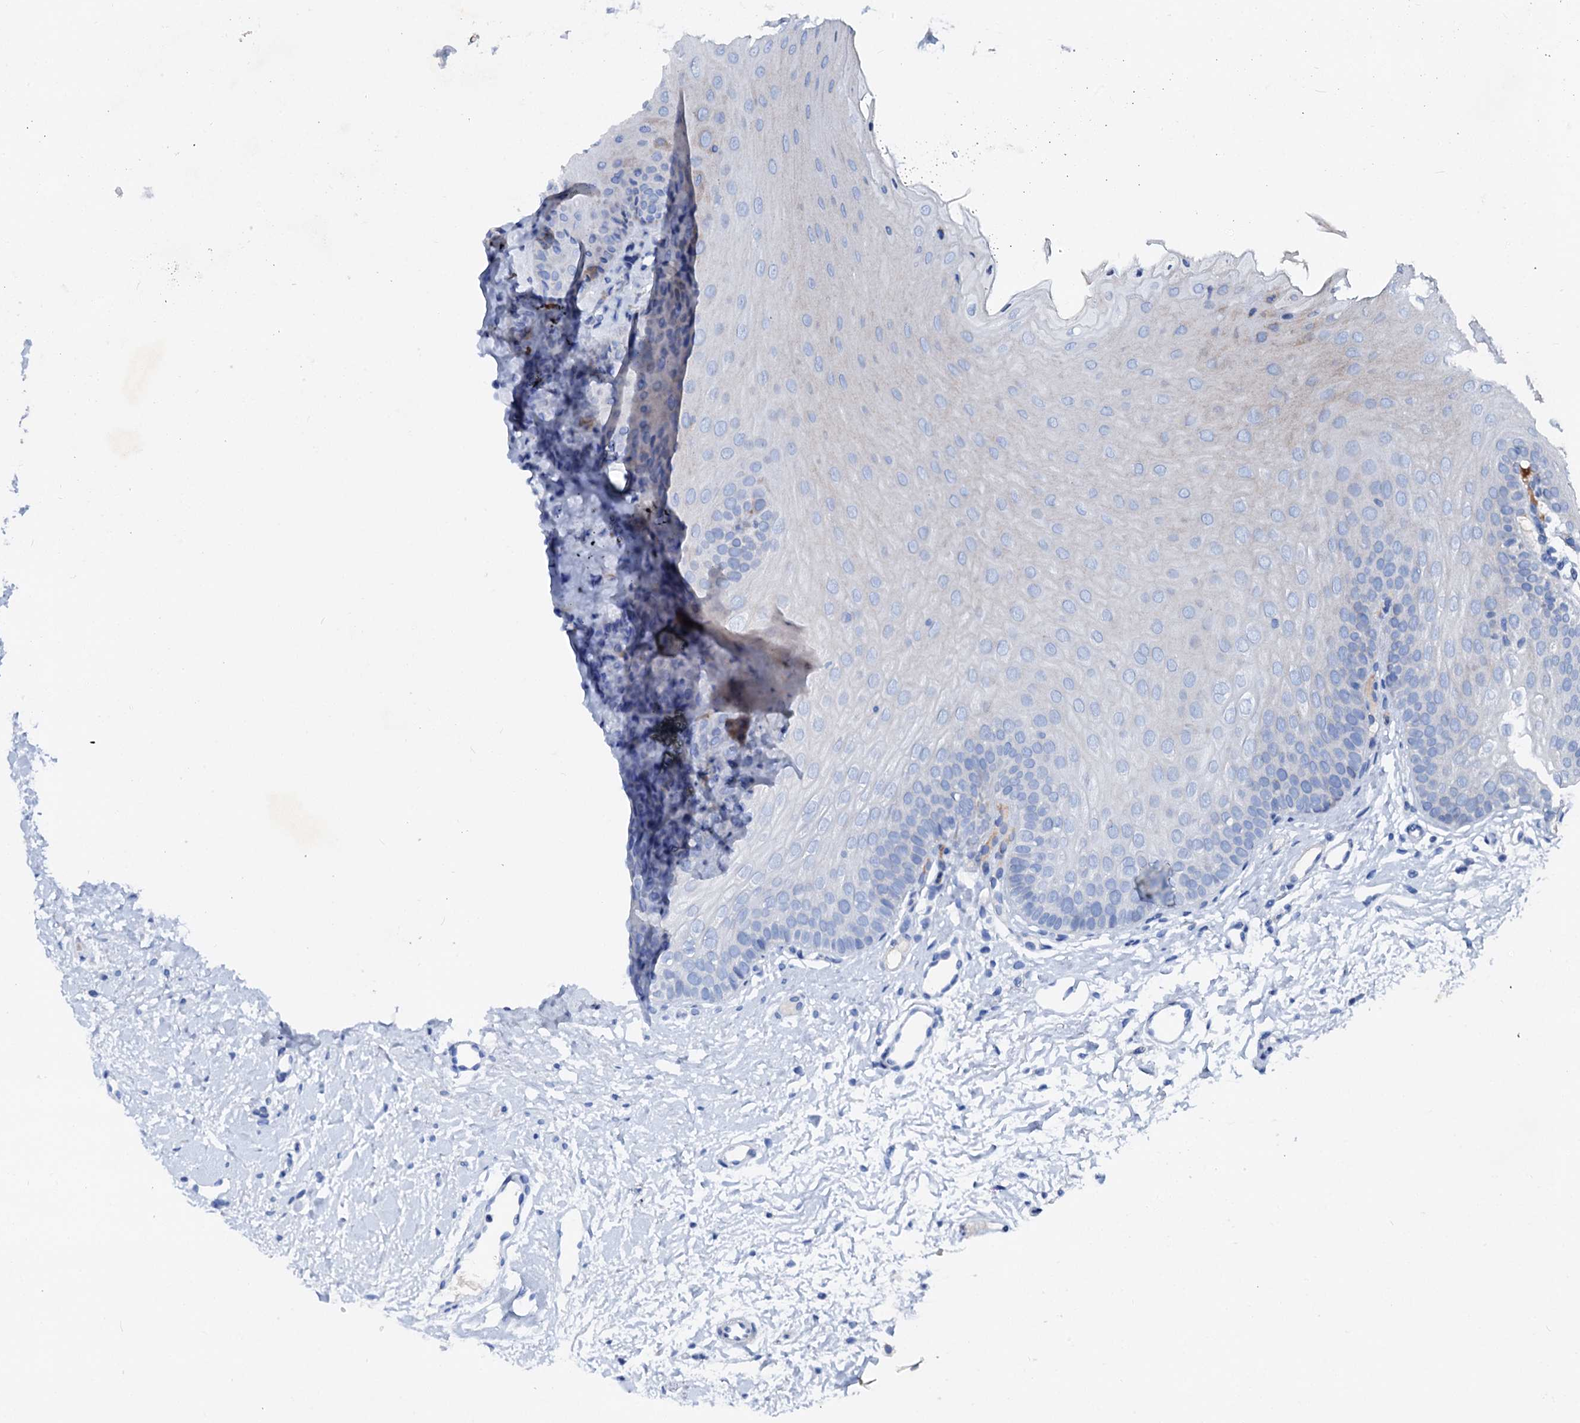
{"staining": {"intensity": "negative", "quantity": "none", "location": "none"}, "tissue": "oral mucosa", "cell_type": "Squamous epithelial cells", "image_type": "normal", "snomed": [{"axis": "morphology", "description": "Normal tissue, NOS"}, {"axis": "topography", "description": "Oral tissue"}], "caption": "Protein analysis of normal oral mucosa exhibits no significant staining in squamous epithelial cells. (Stains: DAB IHC with hematoxylin counter stain, Microscopy: brightfield microscopy at high magnification).", "gene": "SLC10A7", "patient": {"sex": "female", "age": 68}}